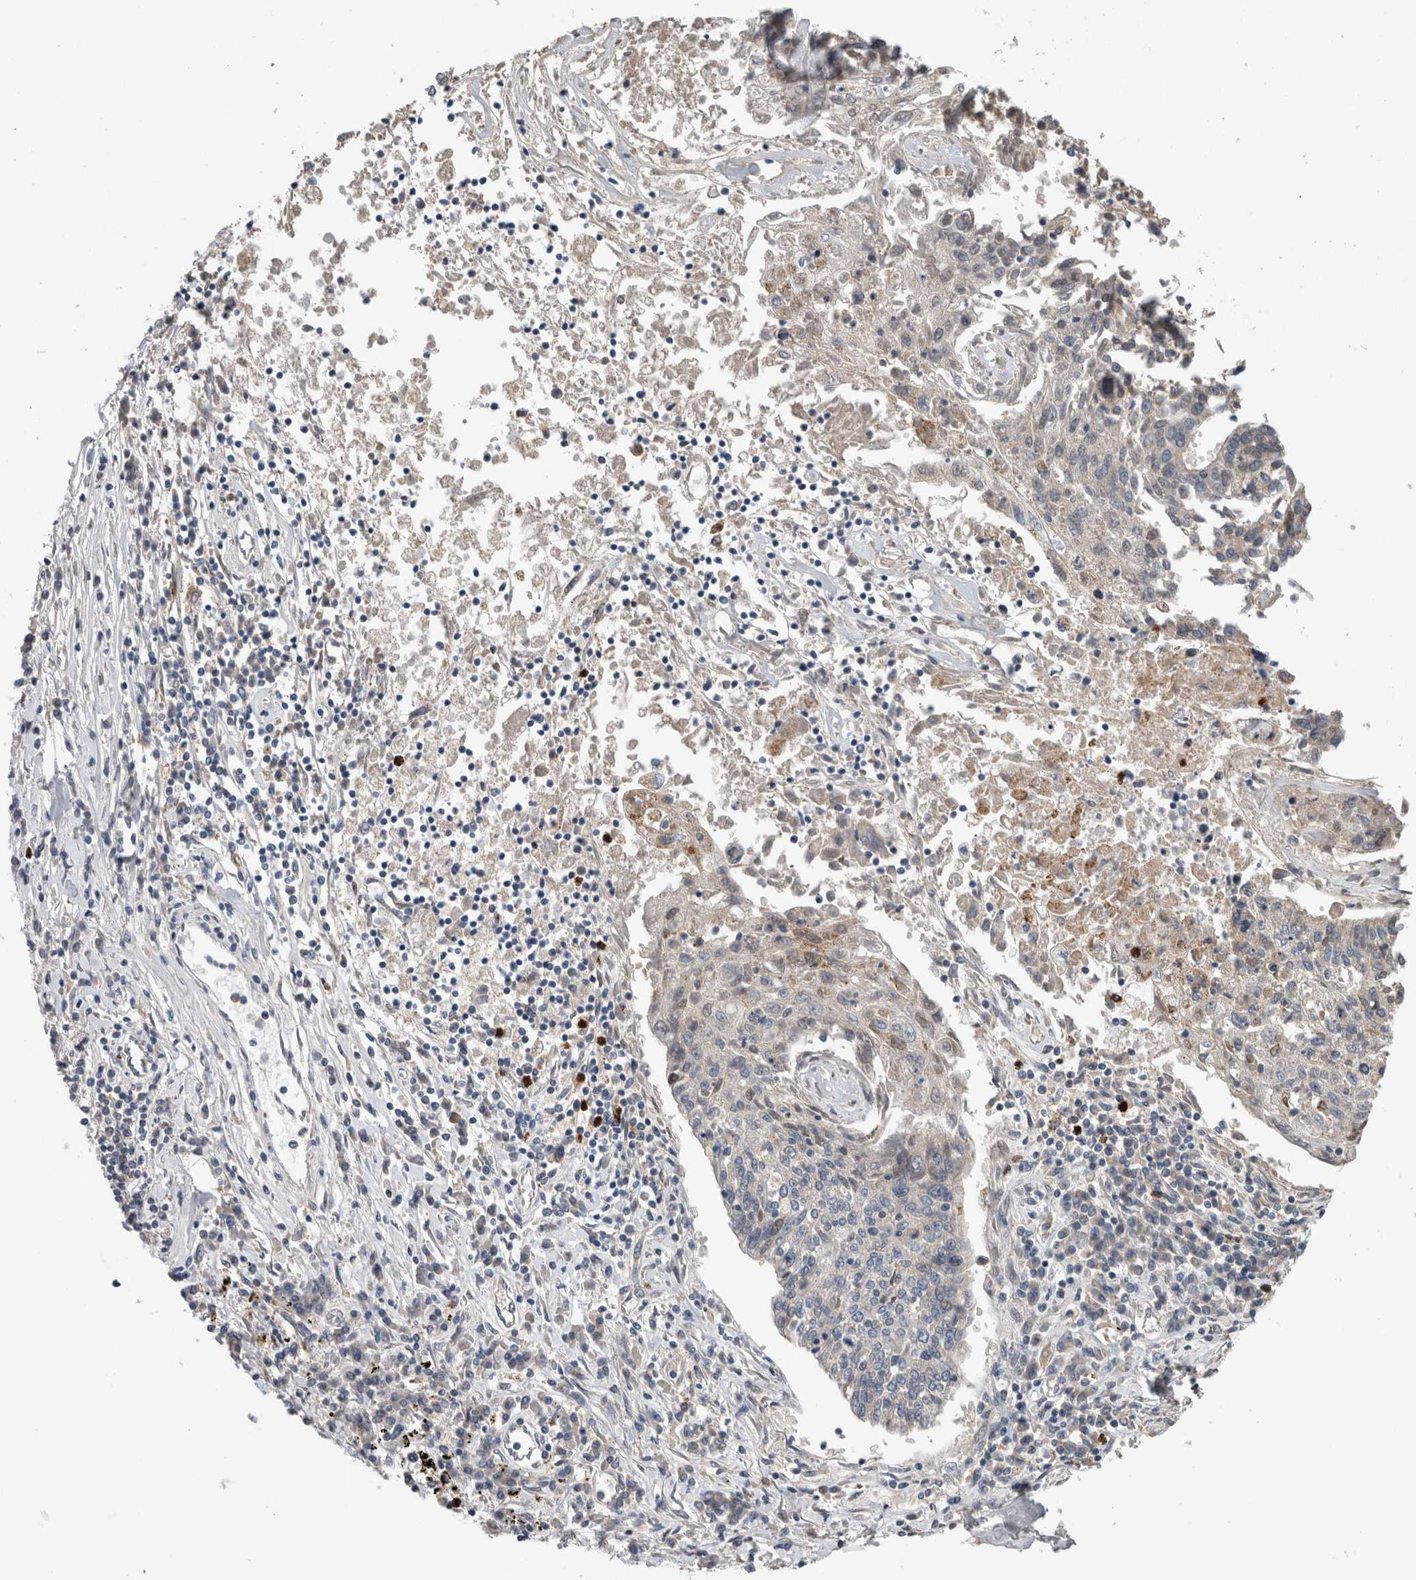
{"staining": {"intensity": "negative", "quantity": "none", "location": "none"}, "tissue": "lung cancer", "cell_type": "Tumor cells", "image_type": "cancer", "snomed": [{"axis": "morphology", "description": "Normal tissue, NOS"}, {"axis": "morphology", "description": "Squamous cell carcinoma, NOS"}, {"axis": "topography", "description": "Lymph node"}, {"axis": "topography", "description": "Cartilage tissue"}, {"axis": "topography", "description": "Bronchus"}, {"axis": "topography", "description": "Lung"}, {"axis": "topography", "description": "Peripheral nerve tissue"}], "caption": "This micrograph is of squamous cell carcinoma (lung) stained with immunohistochemistry (IHC) to label a protein in brown with the nuclei are counter-stained blue. There is no staining in tumor cells.", "gene": "TARBP1", "patient": {"sex": "female", "age": 49}}